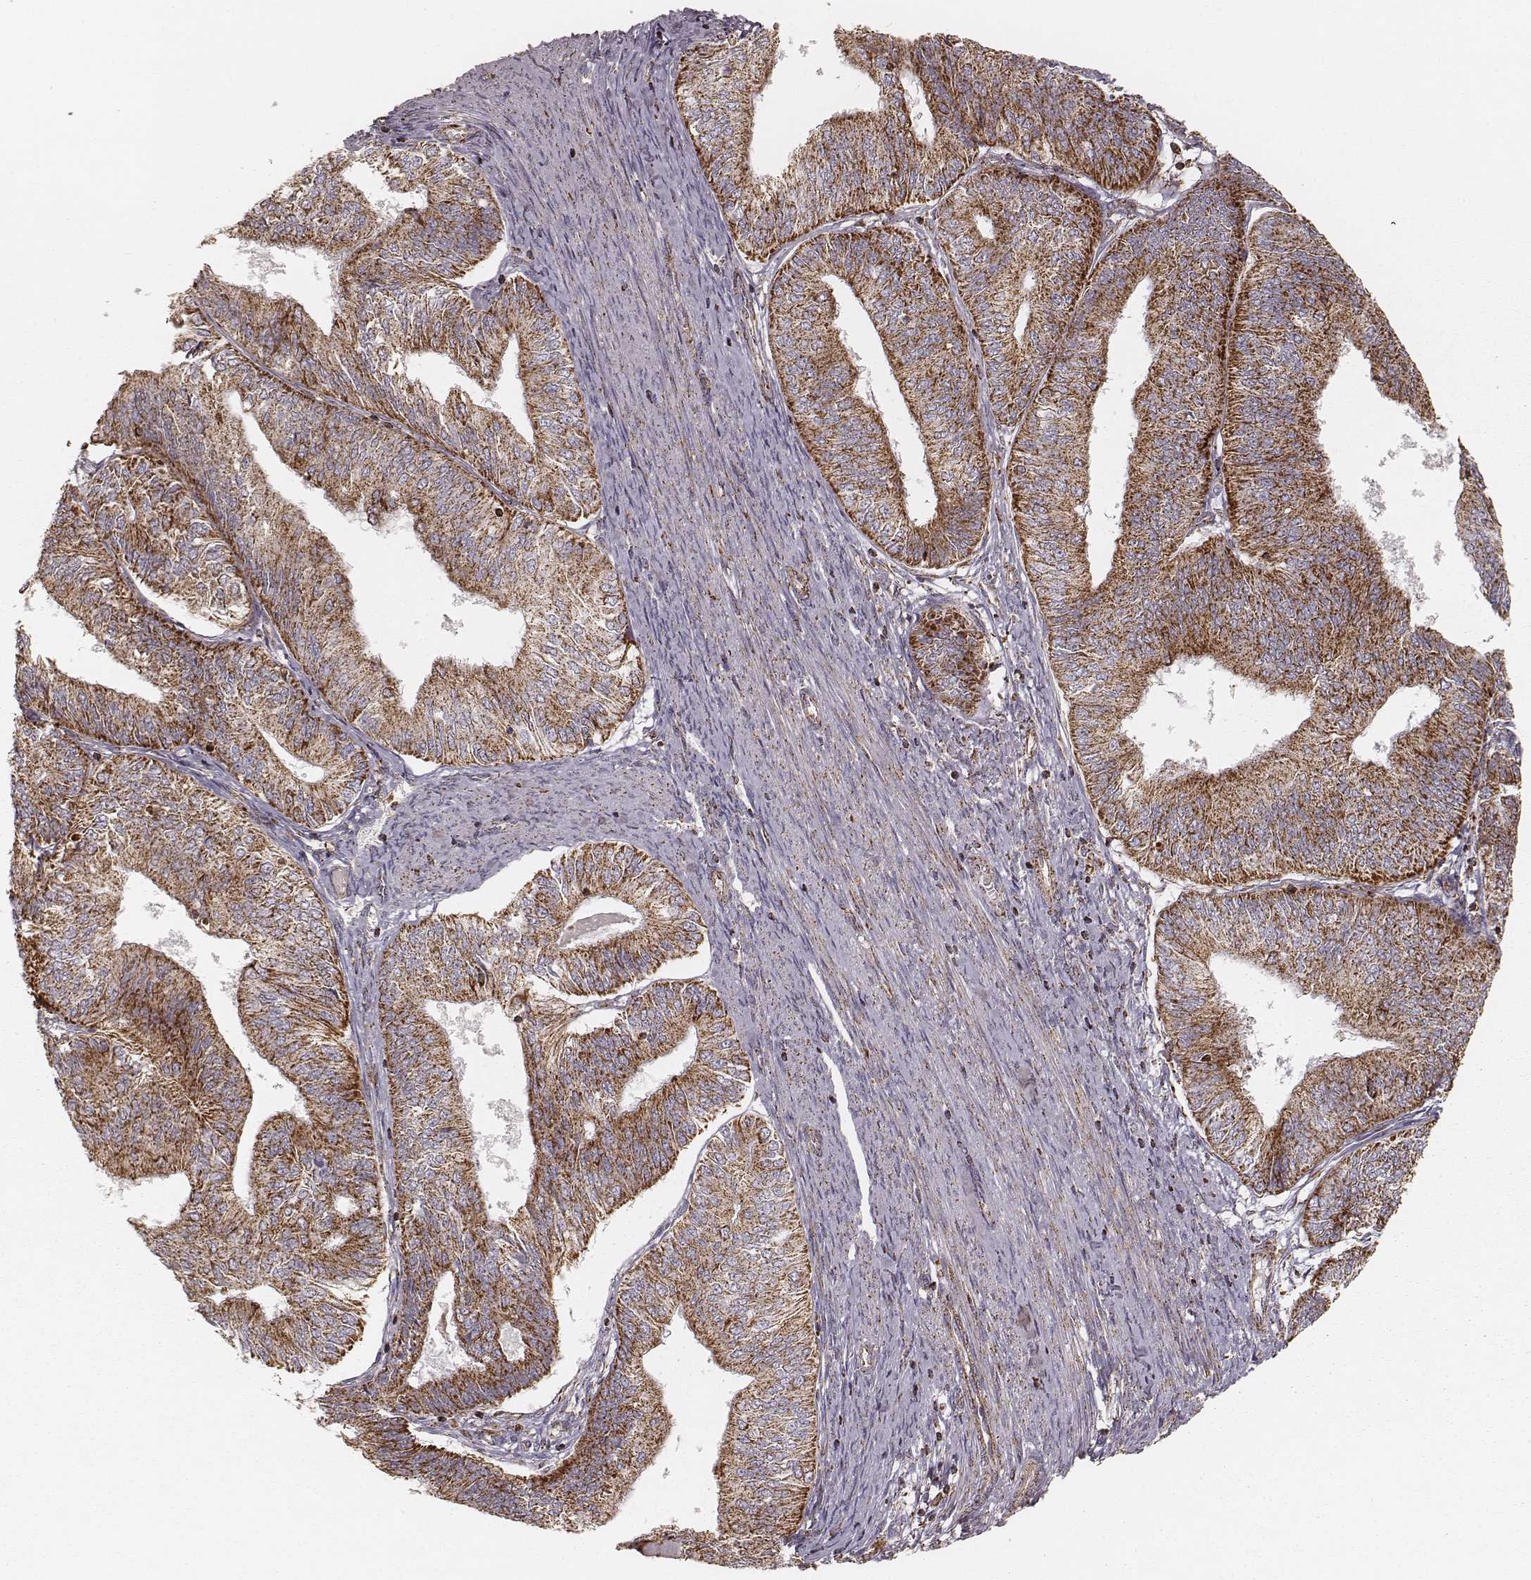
{"staining": {"intensity": "strong", "quantity": ">75%", "location": "cytoplasmic/membranous"}, "tissue": "endometrial cancer", "cell_type": "Tumor cells", "image_type": "cancer", "snomed": [{"axis": "morphology", "description": "Adenocarcinoma, NOS"}, {"axis": "topography", "description": "Endometrium"}], "caption": "Strong cytoplasmic/membranous protein positivity is present in about >75% of tumor cells in endometrial adenocarcinoma.", "gene": "CS", "patient": {"sex": "female", "age": 58}}